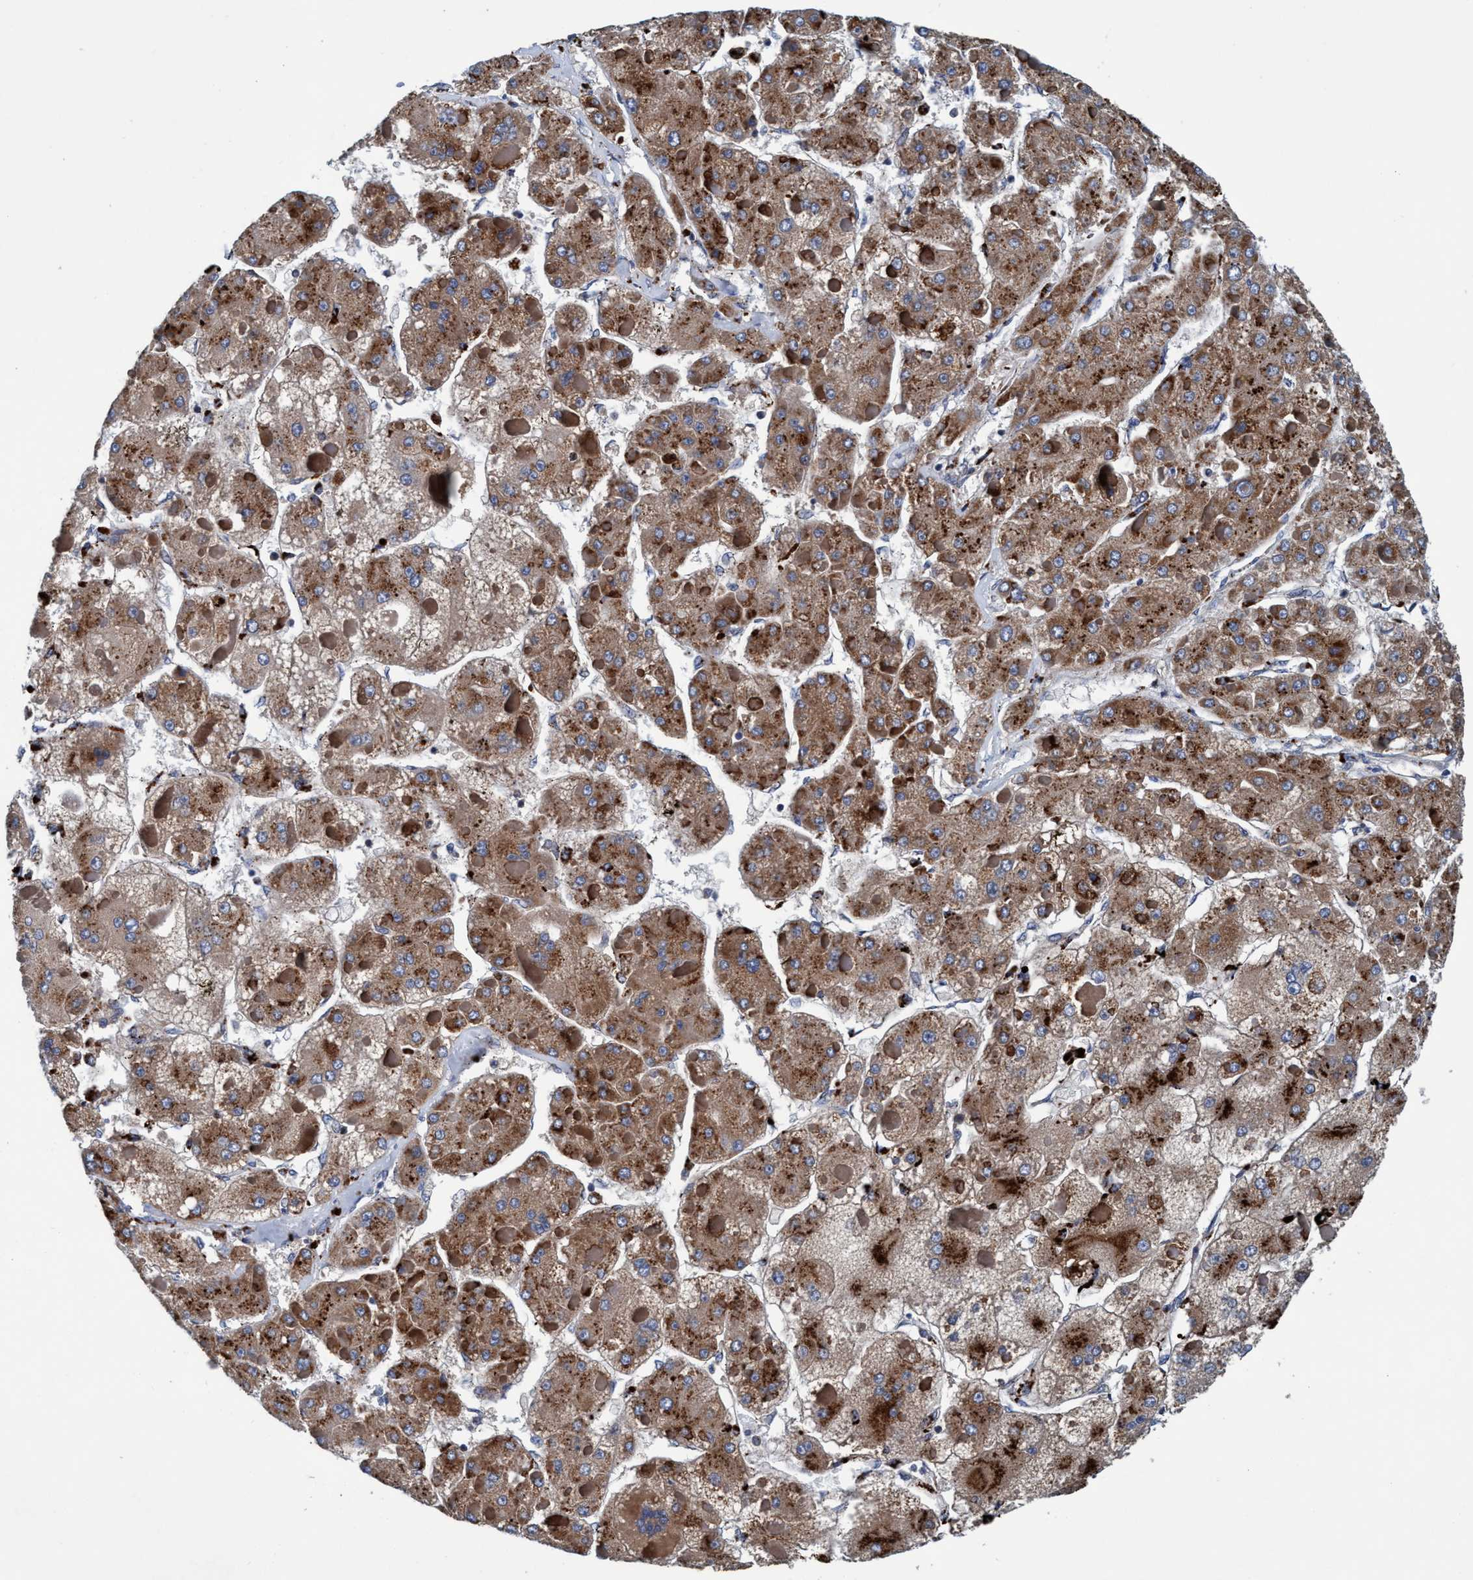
{"staining": {"intensity": "moderate", "quantity": ">75%", "location": "cytoplasmic/membranous"}, "tissue": "liver cancer", "cell_type": "Tumor cells", "image_type": "cancer", "snomed": [{"axis": "morphology", "description": "Carcinoma, Hepatocellular, NOS"}, {"axis": "topography", "description": "Liver"}], "caption": "Brown immunohistochemical staining in human hepatocellular carcinoma (liver) shows moderate cytoplasmic/membranous staining in about >75% of tumor cells. The staining was performed using DAB to visualize the protein expression in brown, while the nuclei were stained in blue with hematoxylin (Magnification: 20x).", "gene": "ENDOG", "patient": {"sex": "female", "age": 73}}